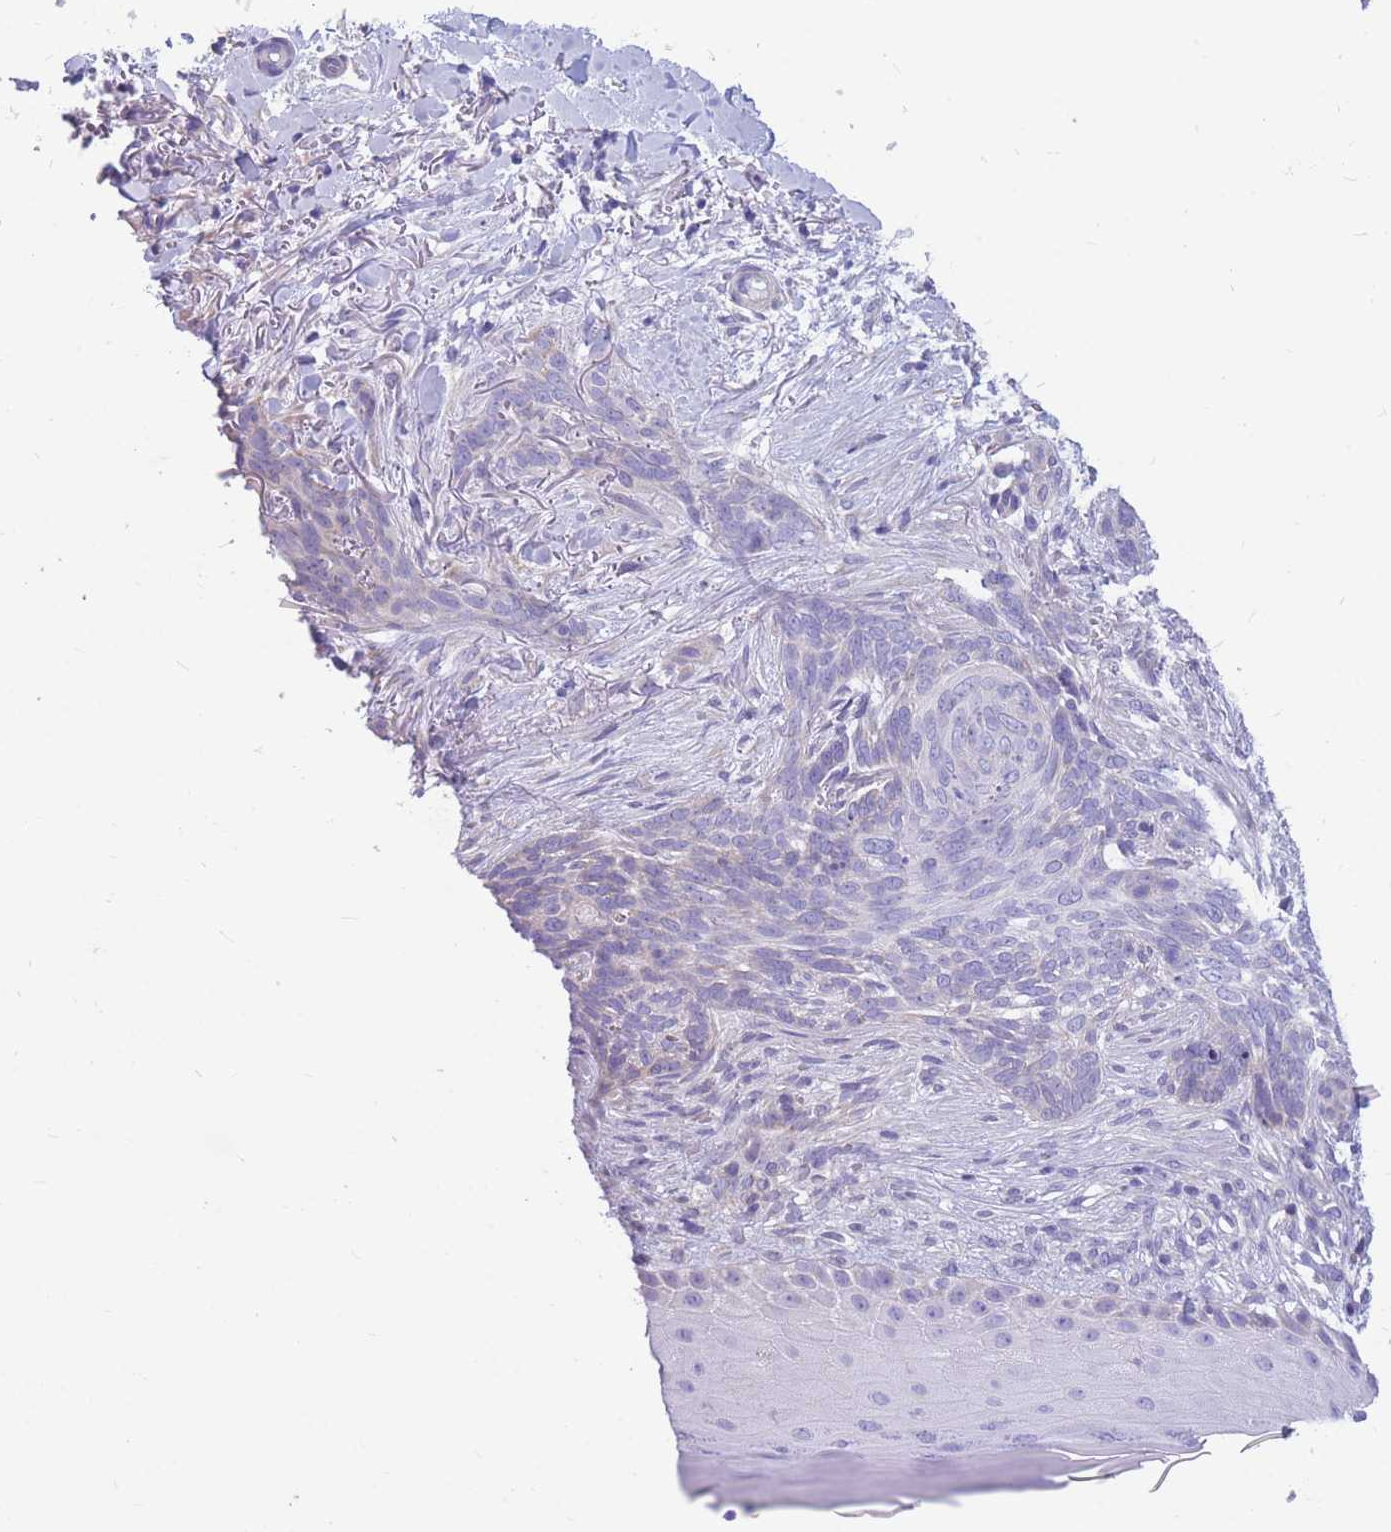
{"staining": {"intensity": "negative", "quantity": "none", "location": "none"}, "tissue": "skin cancer", "cell_type": "Tumor cells", "image_type": "cancer", "snomed": [{"axis": "morphology", "description": "Normal tissue, NOS"}, {"axis": "morphology", "description": "Basal cell carcinoma"}, {"axis": "topography", "description": "Skin"}], "caption": "Immunohistochemistry histopathology image of neoplastic tissue: human skin cancer (basal cell carcinoma) stained with DAB (3,3'-diaminobenzidine) reveals no significant protein staining in tumor cells. (Brightfield microscopy of DAB immunohistochemistry at high magnification).", "gene": "ZNF311", "patient": {"sex": "female", "age": 67}}